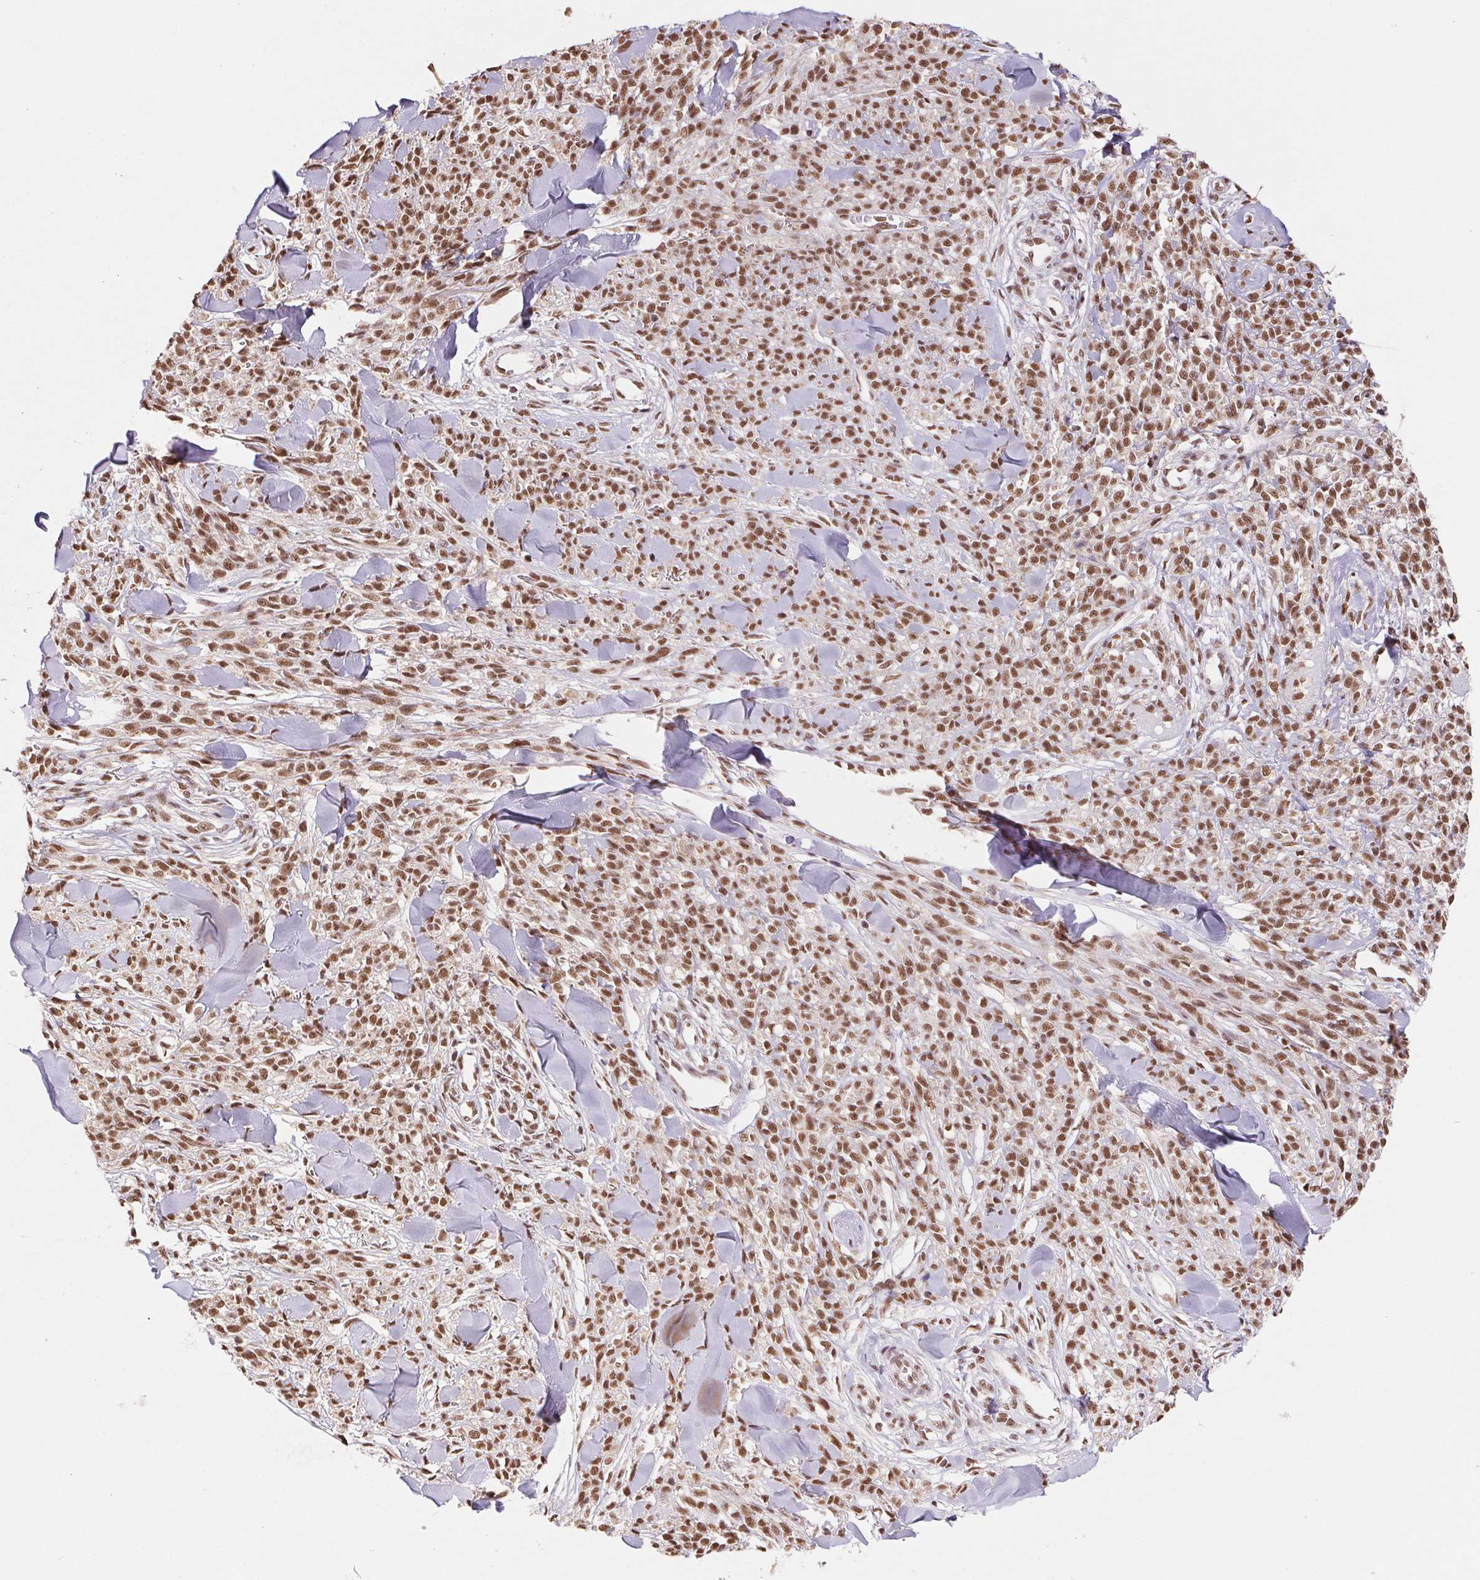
{"staining": {"intensity": "moderate", "quantity": ">75%", "location": "nuclear"}, "tissue": "melanoma", "cell_type": "Tumor cells", "image_type": "cancer", "snomed": [{"axis": "morphology", "description": "Malignant melanoma, NOS"}, {"axis": "topography", "description": "Skin"}, {"axis": "topography", "description": "Skin of trunk"}], "caption": "Melanoma tissue demonstrates moderate nuclear staining in approximately >75% of tumor cells", "gene": "SNRPG", "patient": {"sex": "male", "age": 74}}